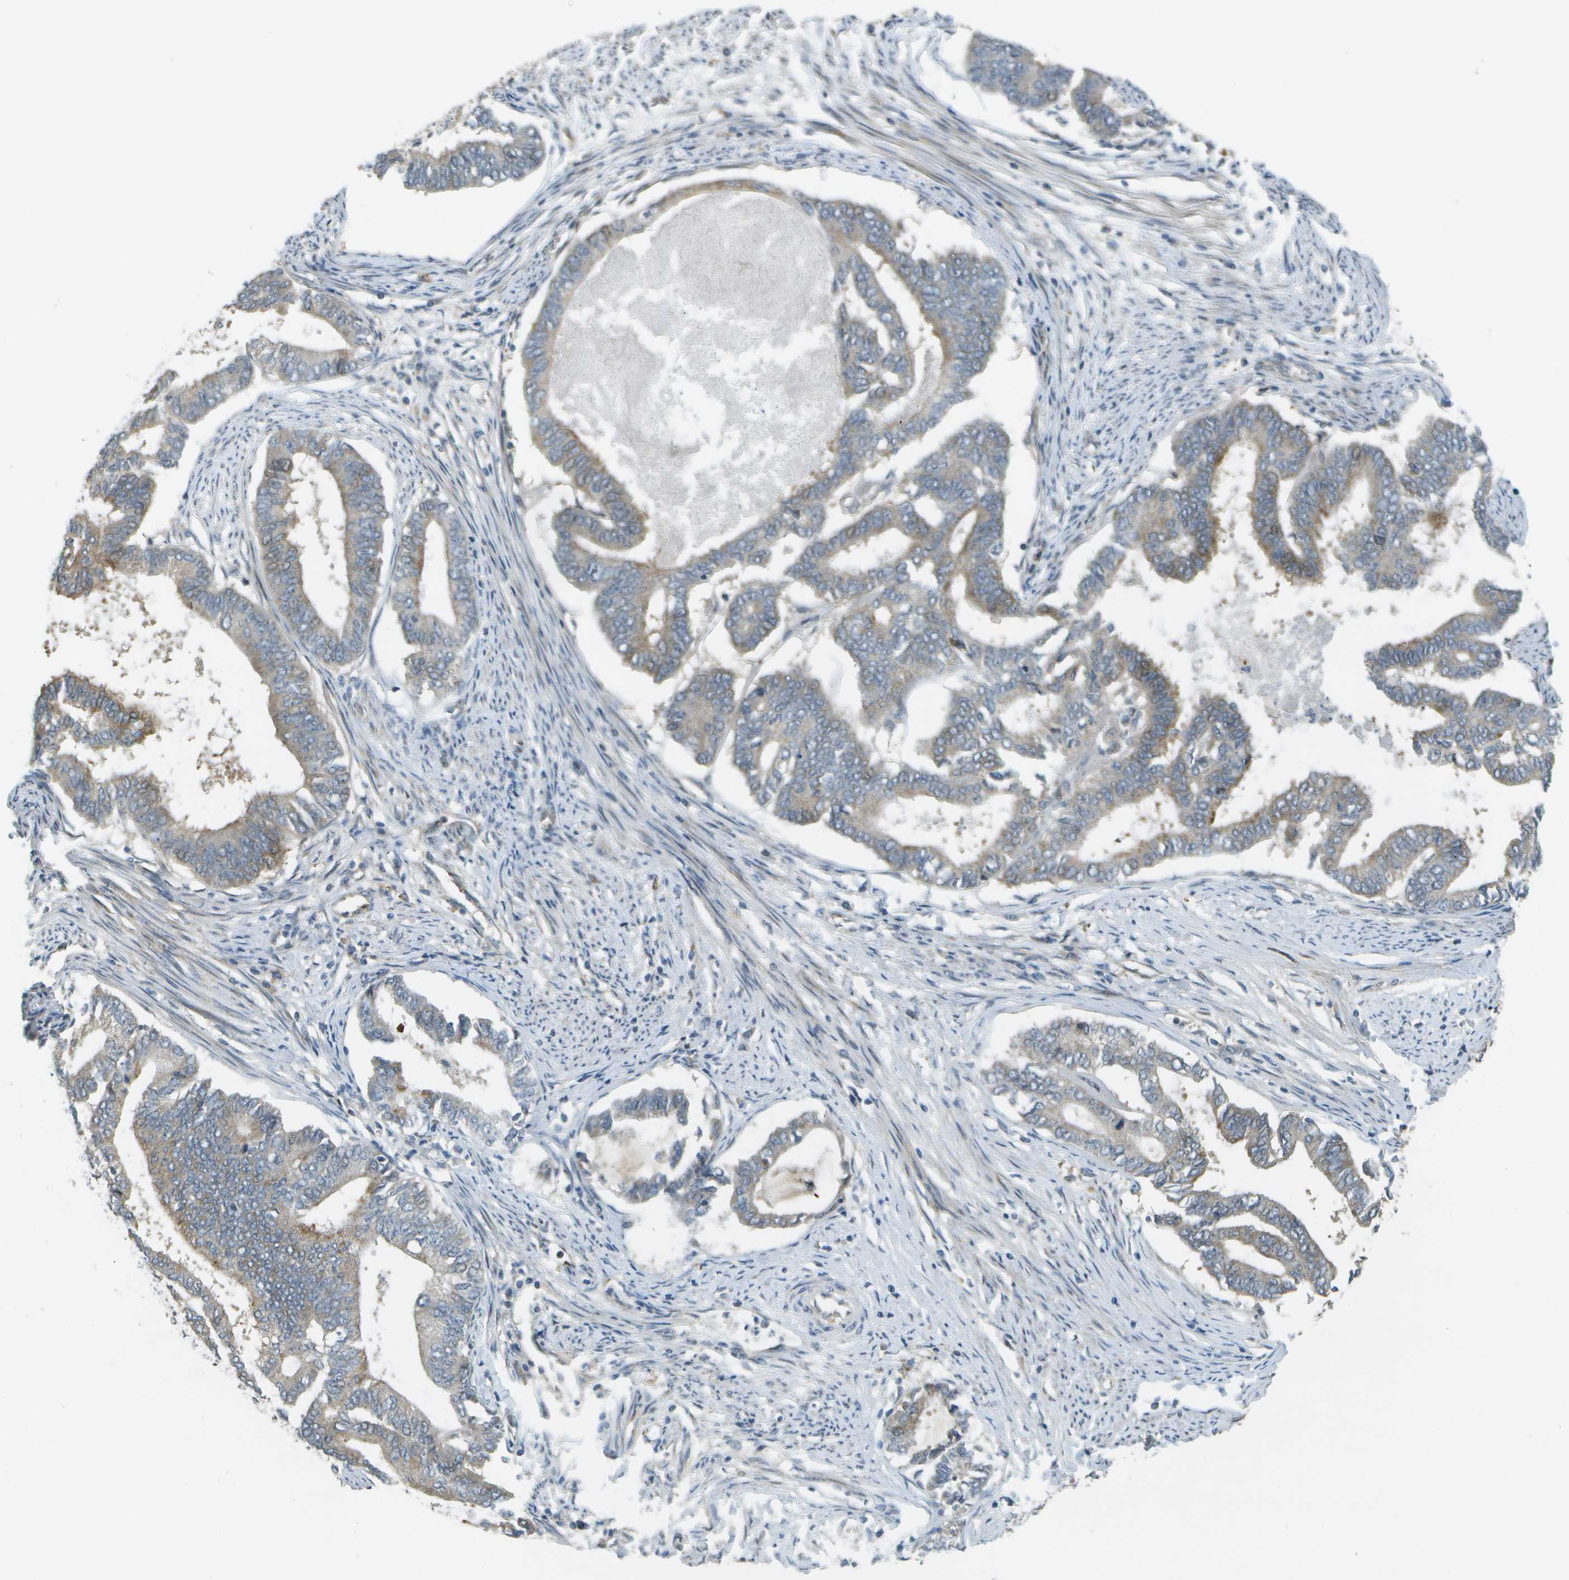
{"staining": {"intensity": "moderate", "quantity": "25%-75%", "location": "cytoplasmic/membranous"}, "tissue": "endometrial cancer", "cell_type": "Tumor cells", "image_type": "cancer", "snomed": [{"axis": "morphology", "description": "Adenocarcinoma, NOS"}, {"axis": "topography", "description": "Endometrium"}], "caption": "Protein analysis of adenocarcinoma (endometrial) tissue displays moderate cytoplasmic/membranous staining in approximately 25%-75% of tumor cells.", "gene": "WNK2", "patient": {"sex": "female", "age": 86}}